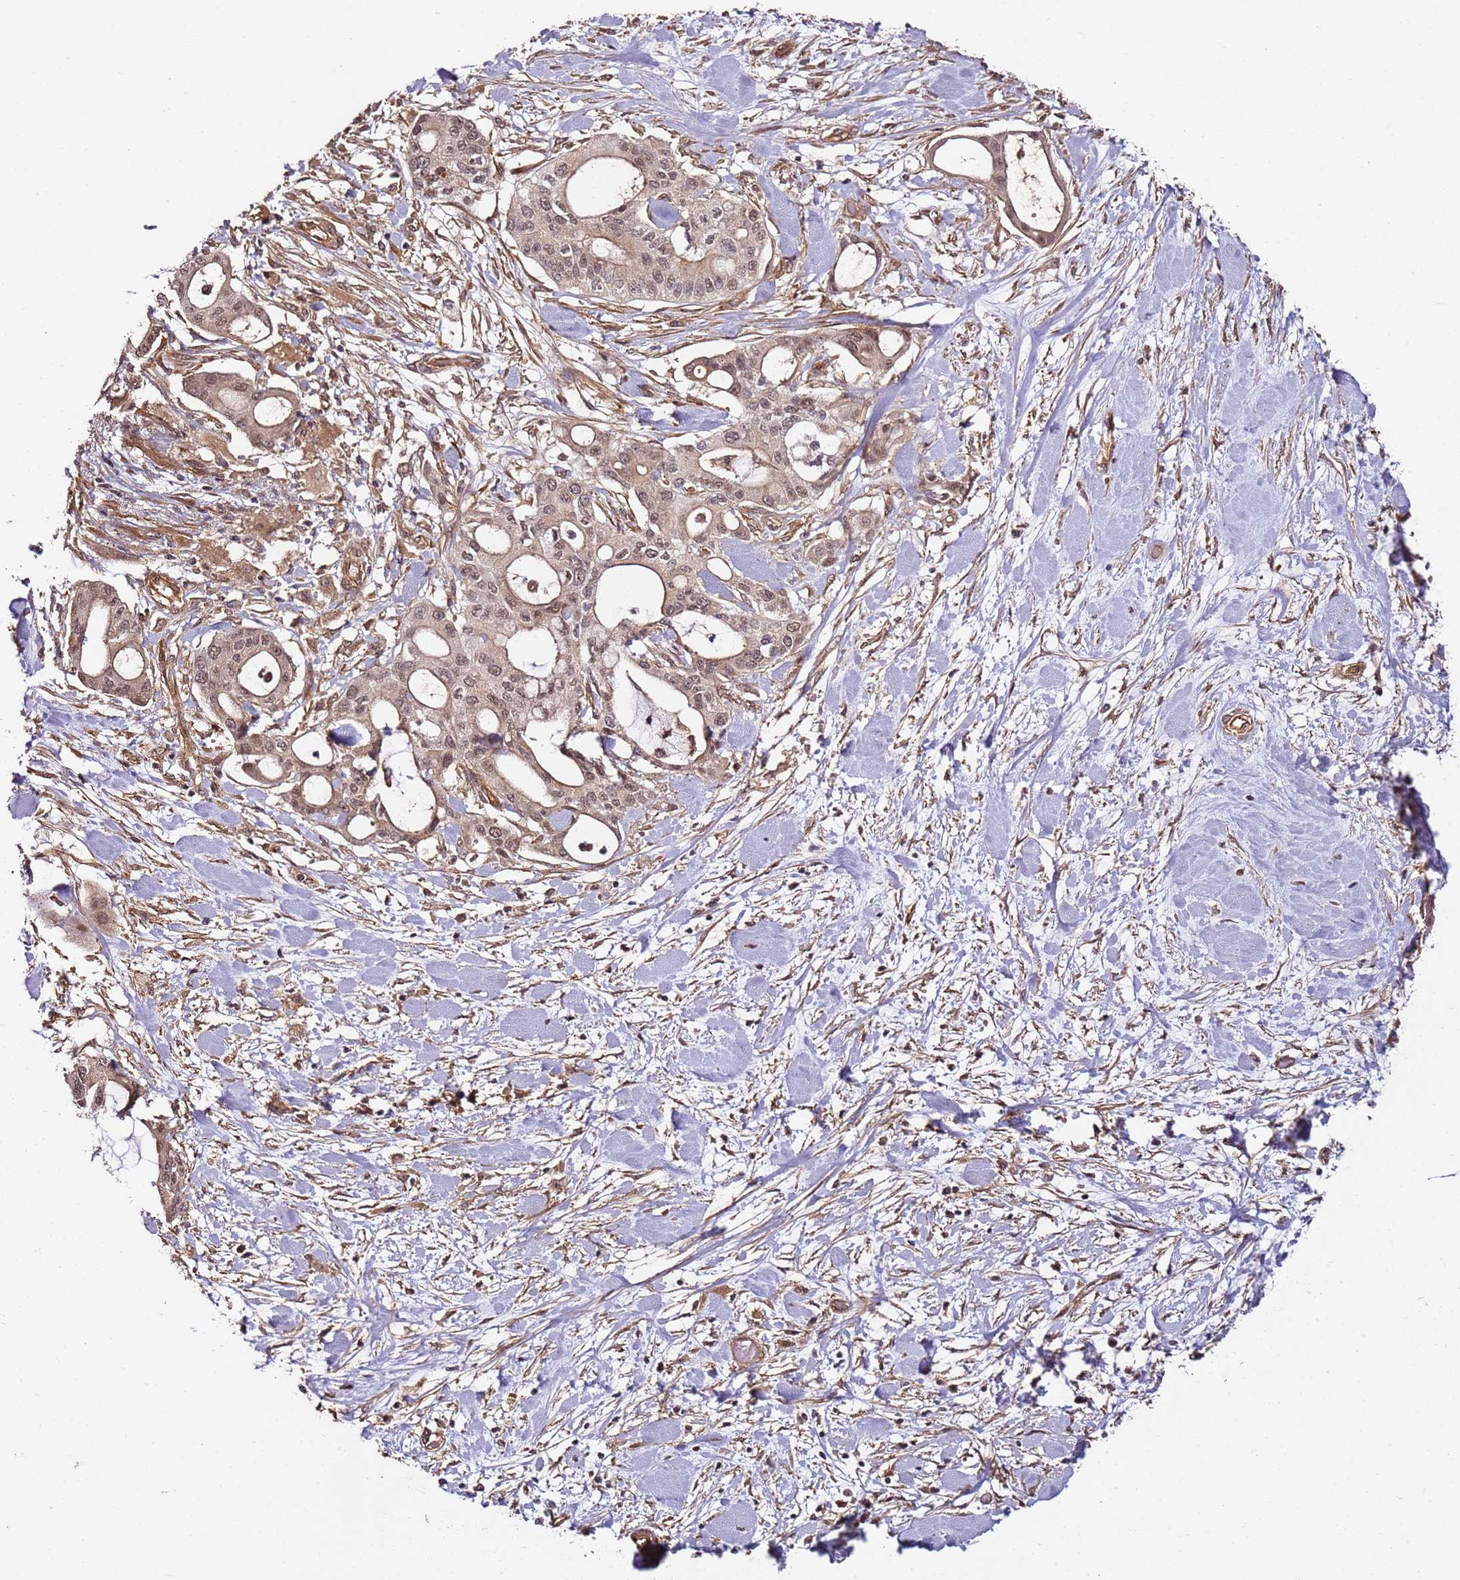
{"staining": {"intensity": "weak", "quantity": ">75%", "location": "nuclear"}, "tissue": "pancreatic cancer", "cell_type": "Tumor cells", "image_type": "cancer", "snomed": [{"axis": "morphology", "description": "Adenocarcinoma, NOS"}, {"axis": "topography", "description": "Pancreas"}], "caption": "Immunohistochemistry (IHC) photomicrograph of human pancreatic adenocarcinoma stained for a protein (brown), which shows low levels of weak nuclear positivity in about >75% of tumor cells.", "gene": "CCNYL1", "patient": {"sex": "male", "age": 46}}